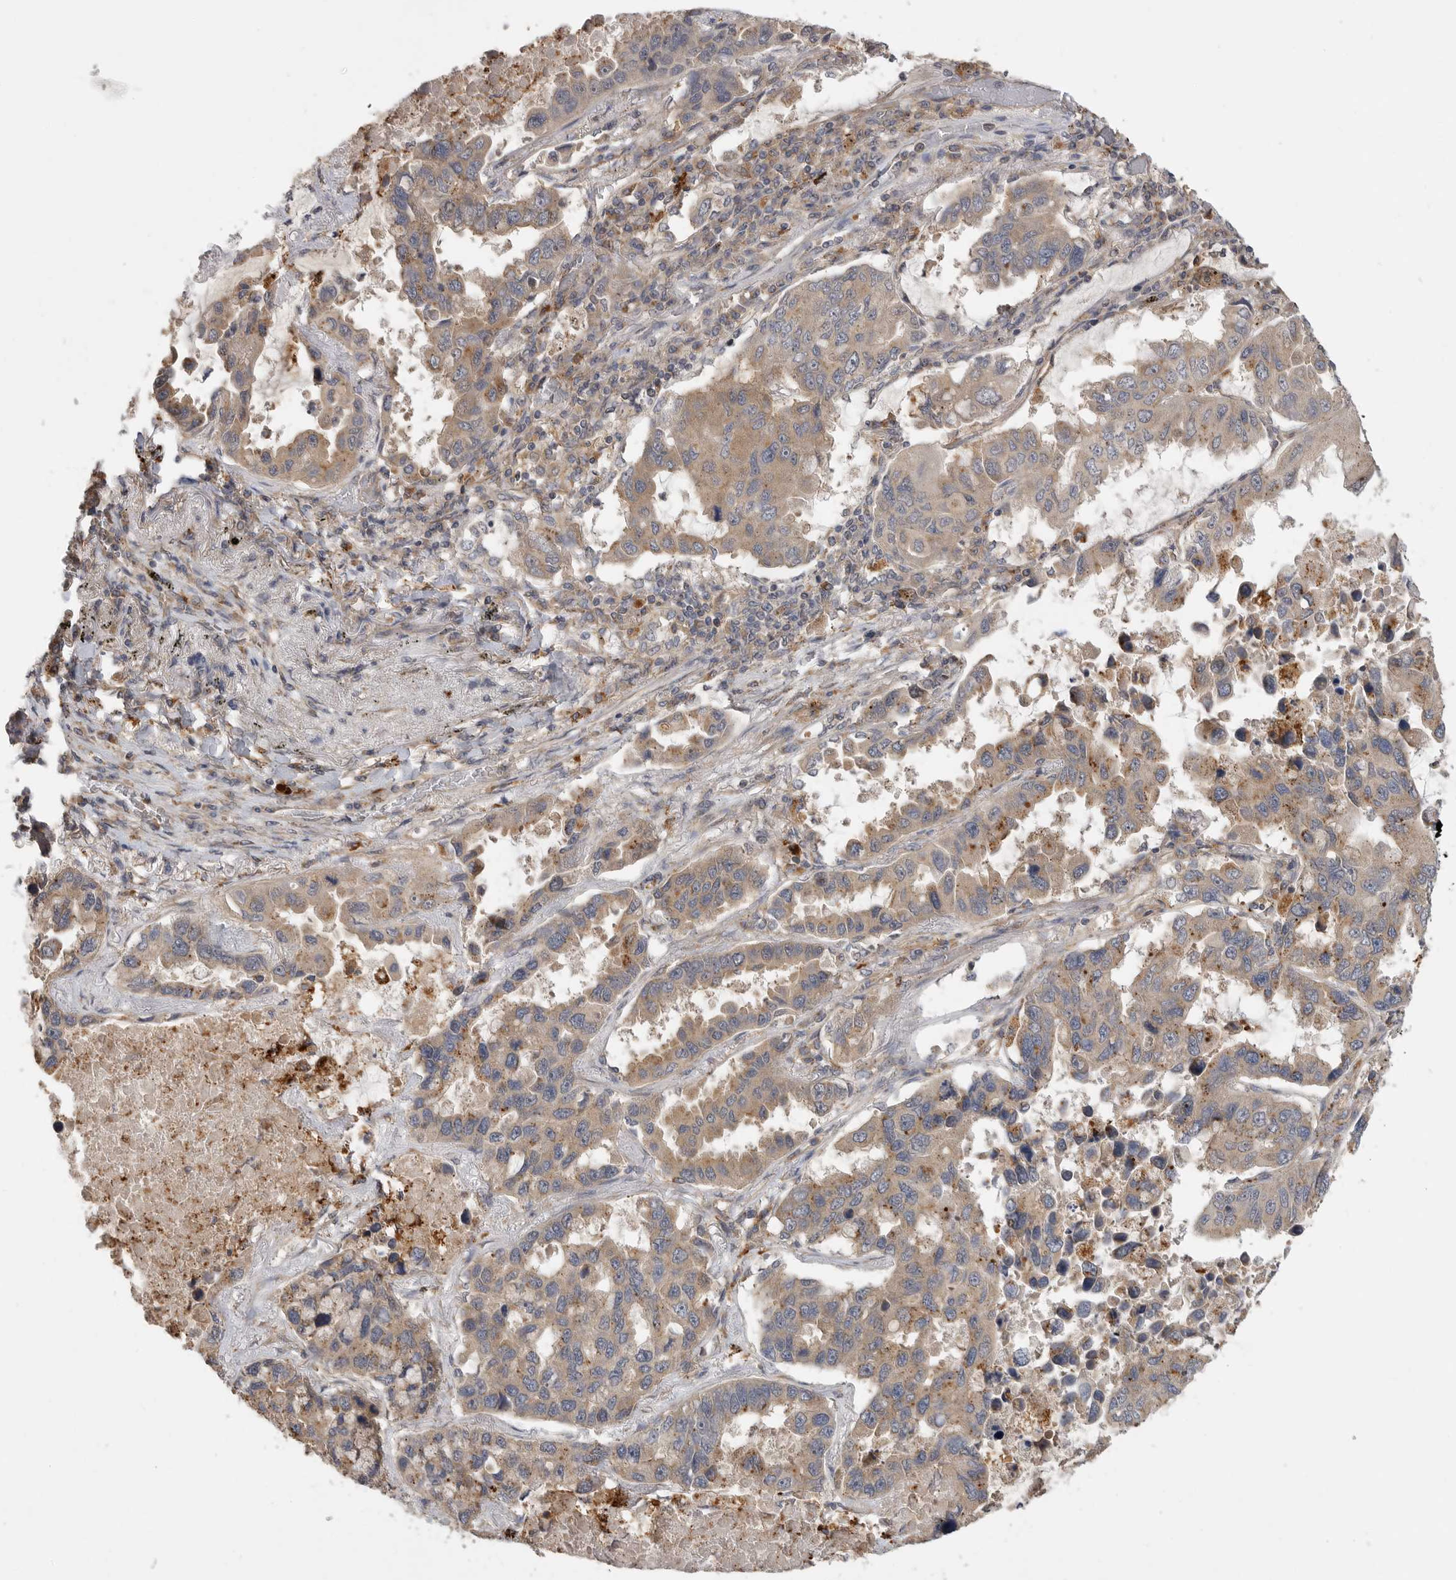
{"staining": {"intensity": "weak", "quantity": ">75%", "location": "cytoplasmic/membranous"}, "tissue": "lung cancer", "cell_type": "Tumor cells", "image_type": "cancer", "snomed": [{"axis": "morphology", "description": "Adenocarcinoma, NOS"}, {"axis": "topography", "description": "Lung"}], "caption": "This image displays IHC staining of human adenocarcinoma (lung), with low weak cytoplasmic/membranous expression in approximately >75% of tumor cells.", "gene": "ZNF232", "patient": {"sex": "male", "age": 64}}